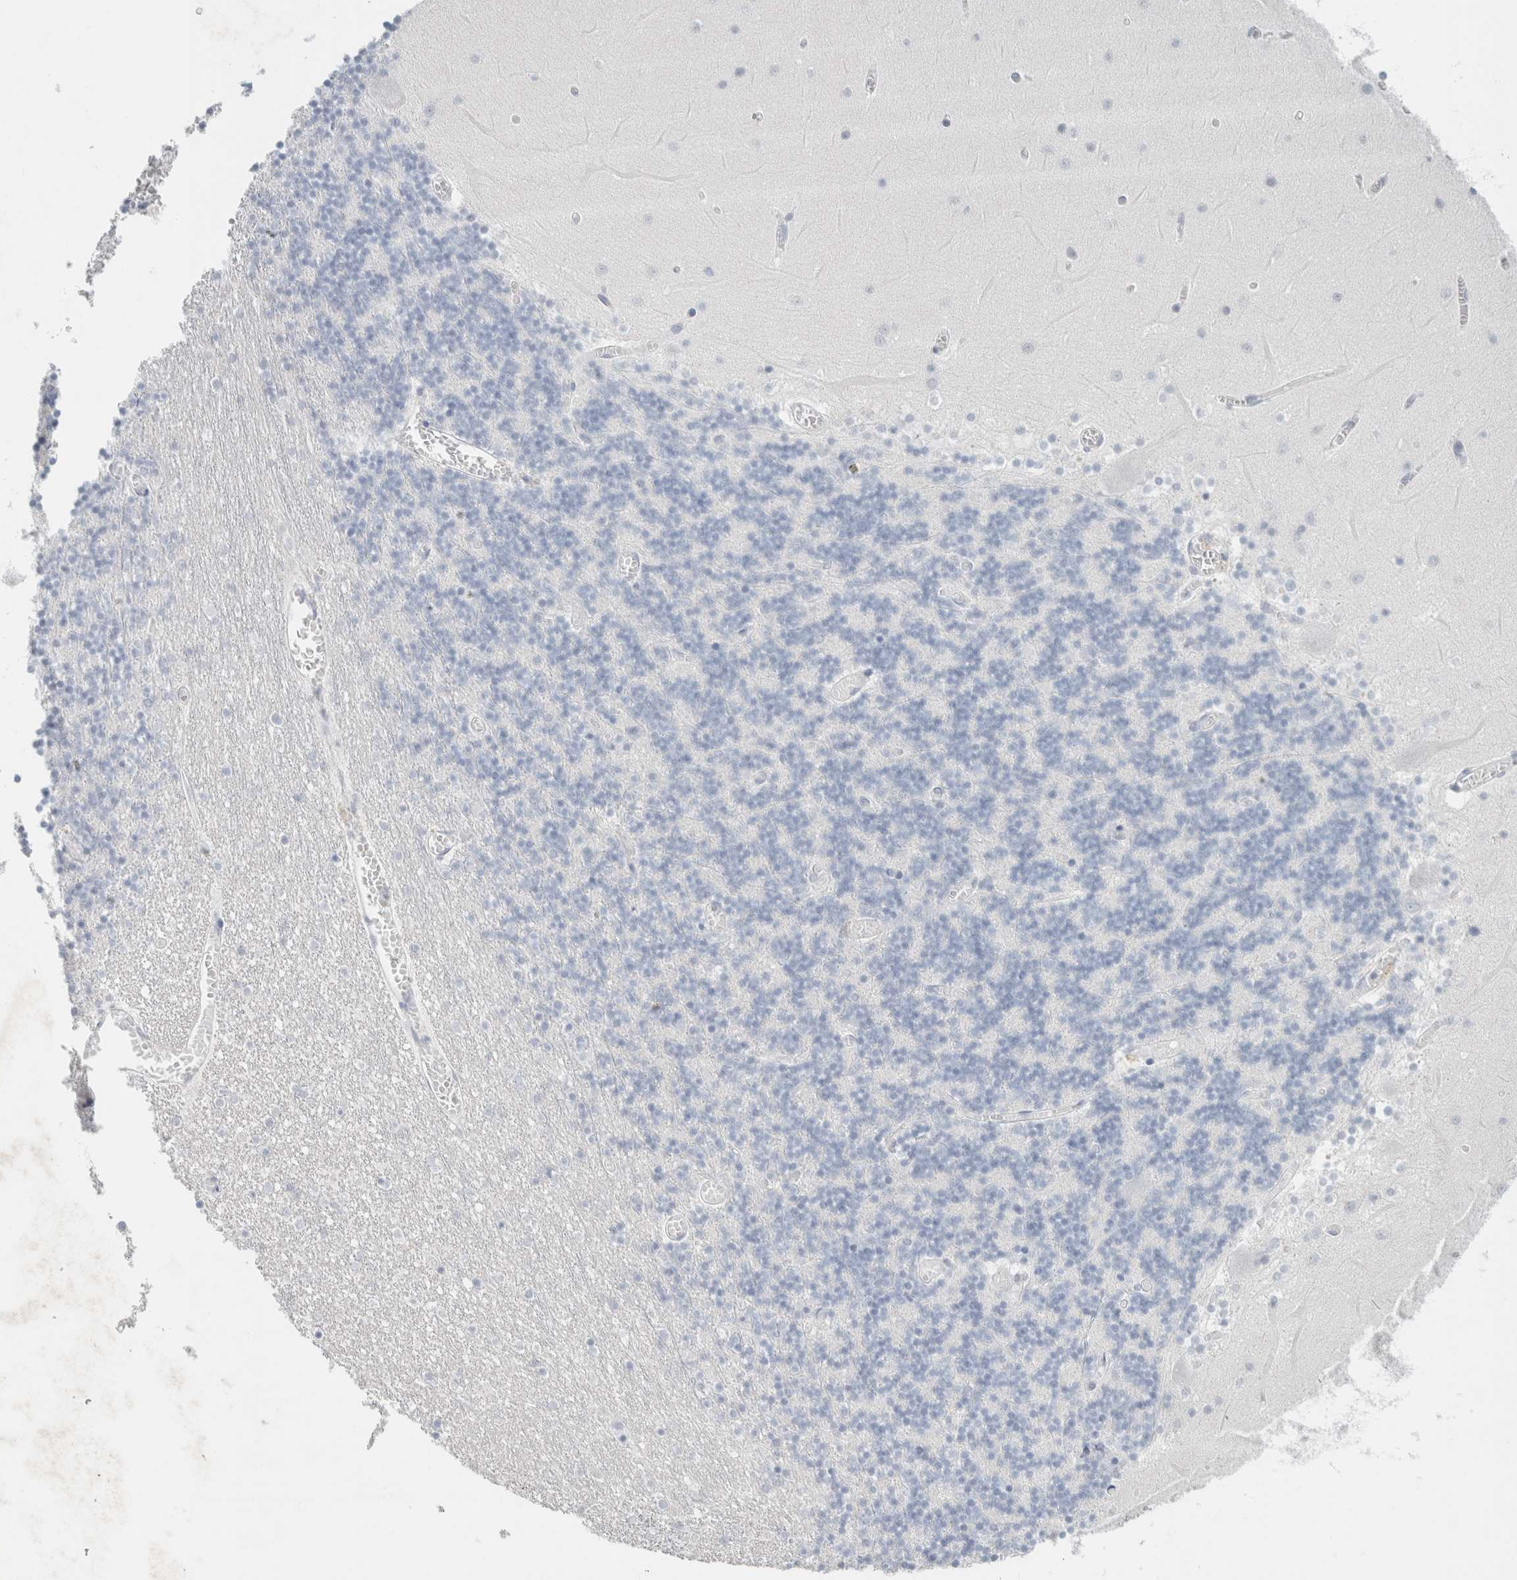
{"staining": {"intensity": "negative", "quantity": "none", "location": "none"}, "tissue": "cerebellum", "cell_type": "Cells in granular layer", "image_type": "normal", "snomed": [{"axis": "morphology", "description": "Normal tissue, NOS"}, {"axis": "topography", "description": "Cerebellum"}], "caption": "IHC of normal cerebellum reveals no positivity in cells in granular layer.", "gene": "IL6", "patient": {"sex": "female", "age": 28}}